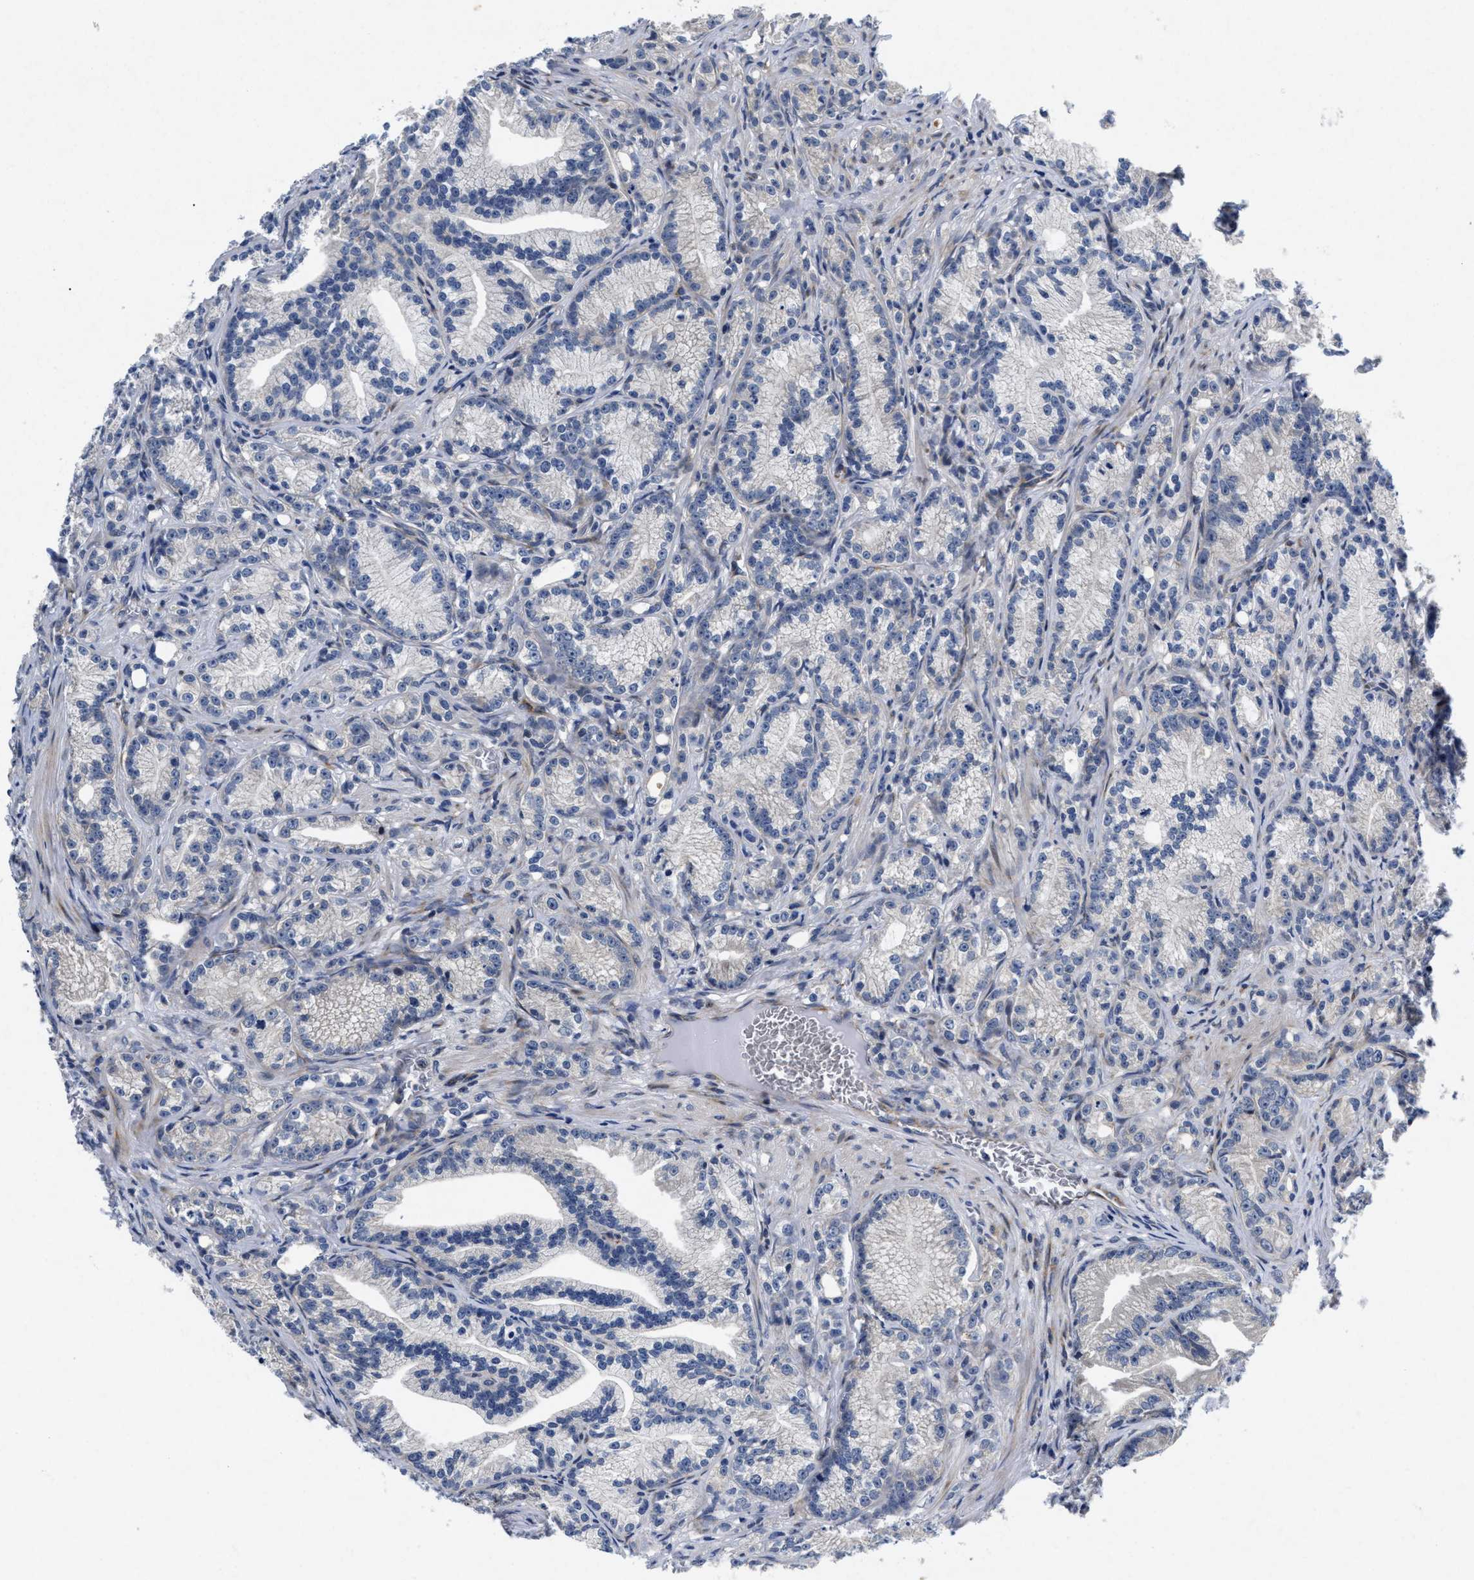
{"staining": {"intensity": "negative", "quantity": "none", "location": "none"}, "tissue": "prostate cancer", "cell_type": "Tumor cells", "image_type": "cancer", "snomed": [{"axis": "morphology", "description": "Adenocarcinoma, Low grade"}, {"axis": "topography", "description": "Prostate"}], "caption": "Tumor cells are negative for brown protein staining in adenocarcinoma (low-grade) (prostate). (DAB IHC with hematoxylin counter stain).", "gene": "LAD1", "patient": {"sex": "male", "age": 89}}